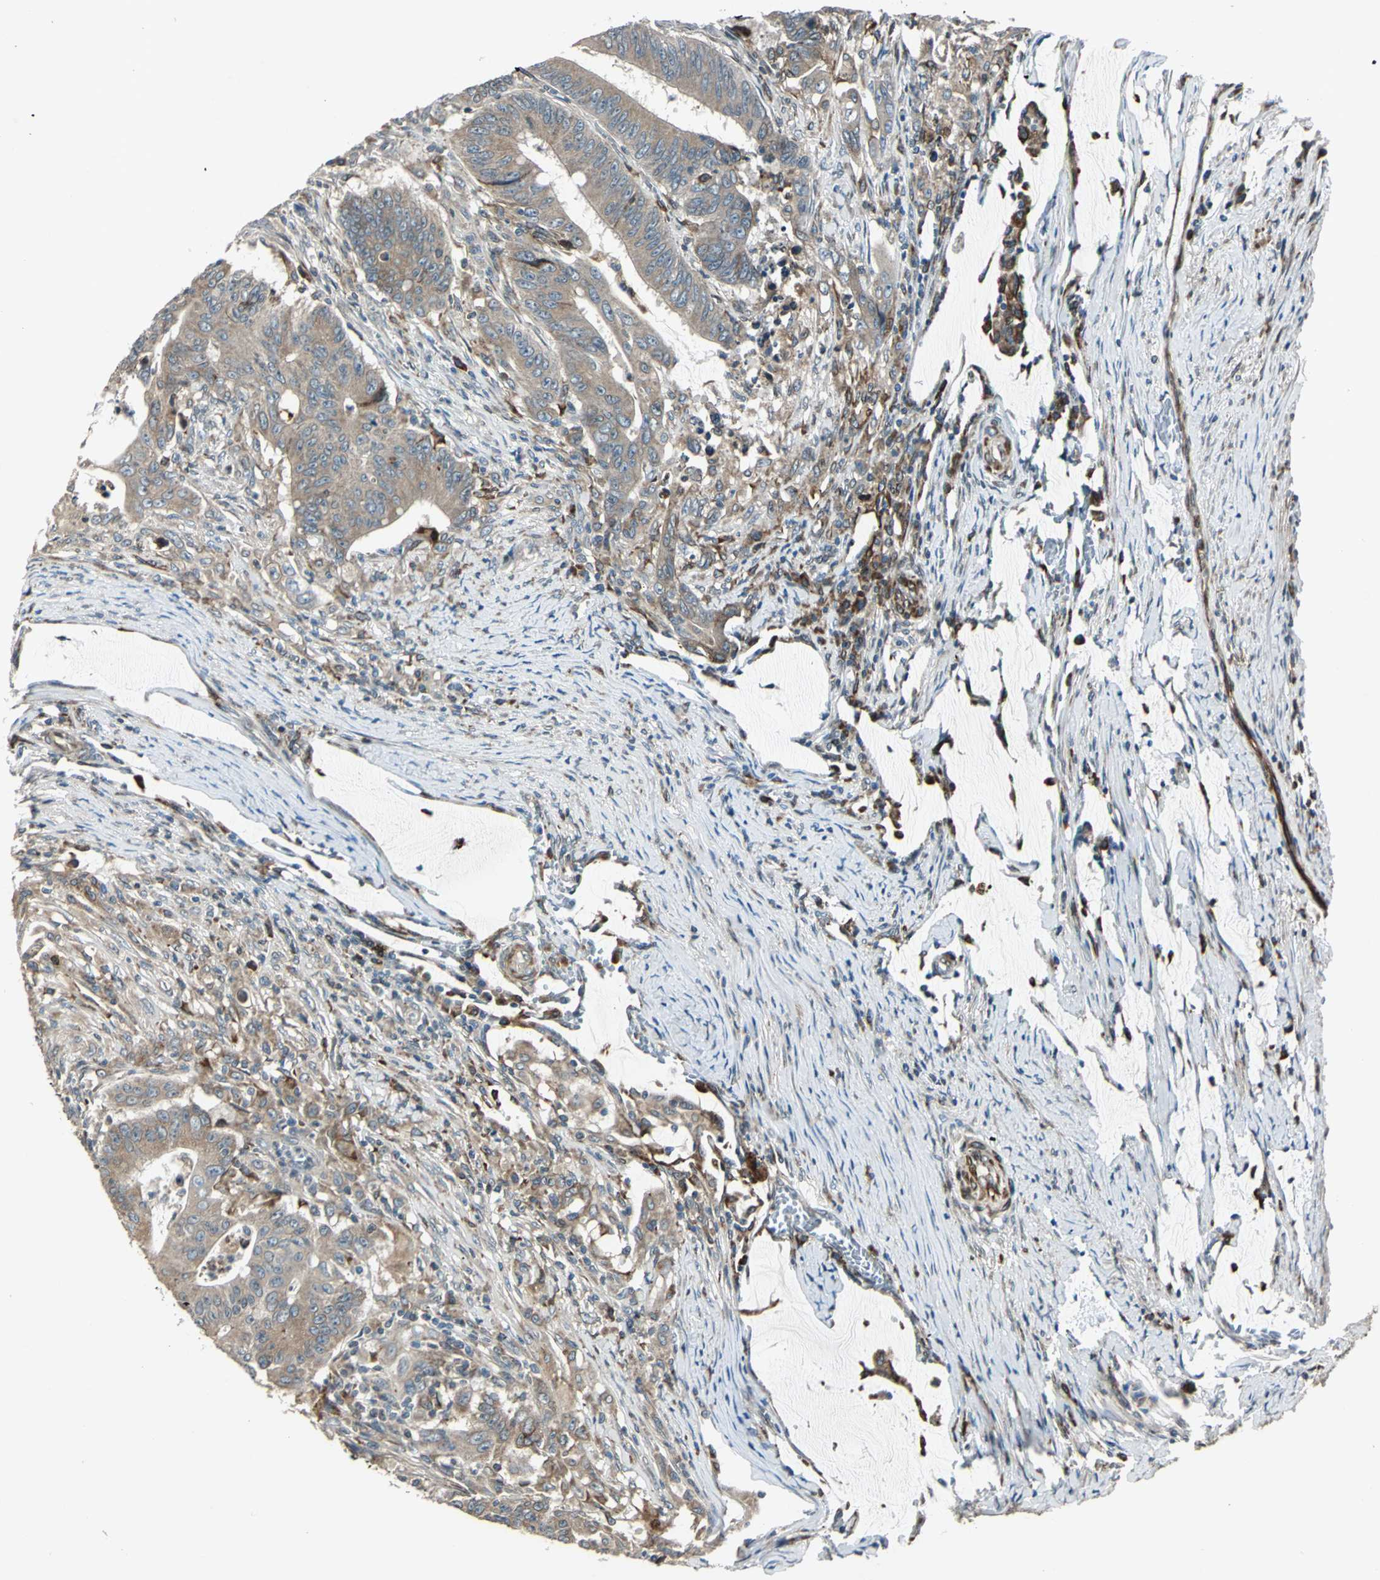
{"staining": {"intensity": "moderate", "quantity": ">75%", "location": "cytoplasmic/membranous"}, "tissue": "colorectal cancer", "cell_type": "Tumor cells", "image_type": "cancer", "snomed": [{"axis": "morphology", "description": "Adenocarcinoma, NOS"}, {"axis": "topography", "description": "Colon"}], "caption": "This histopathology image reveals immunohistochemistry staining of colorectal cancer (adenocarcinoma), with medium moderate cytoplasmic/membranous staining in about >75% of tumor cells.", "gene": "HTATIP2", "patient": {"sex": "male", "age": 45}}